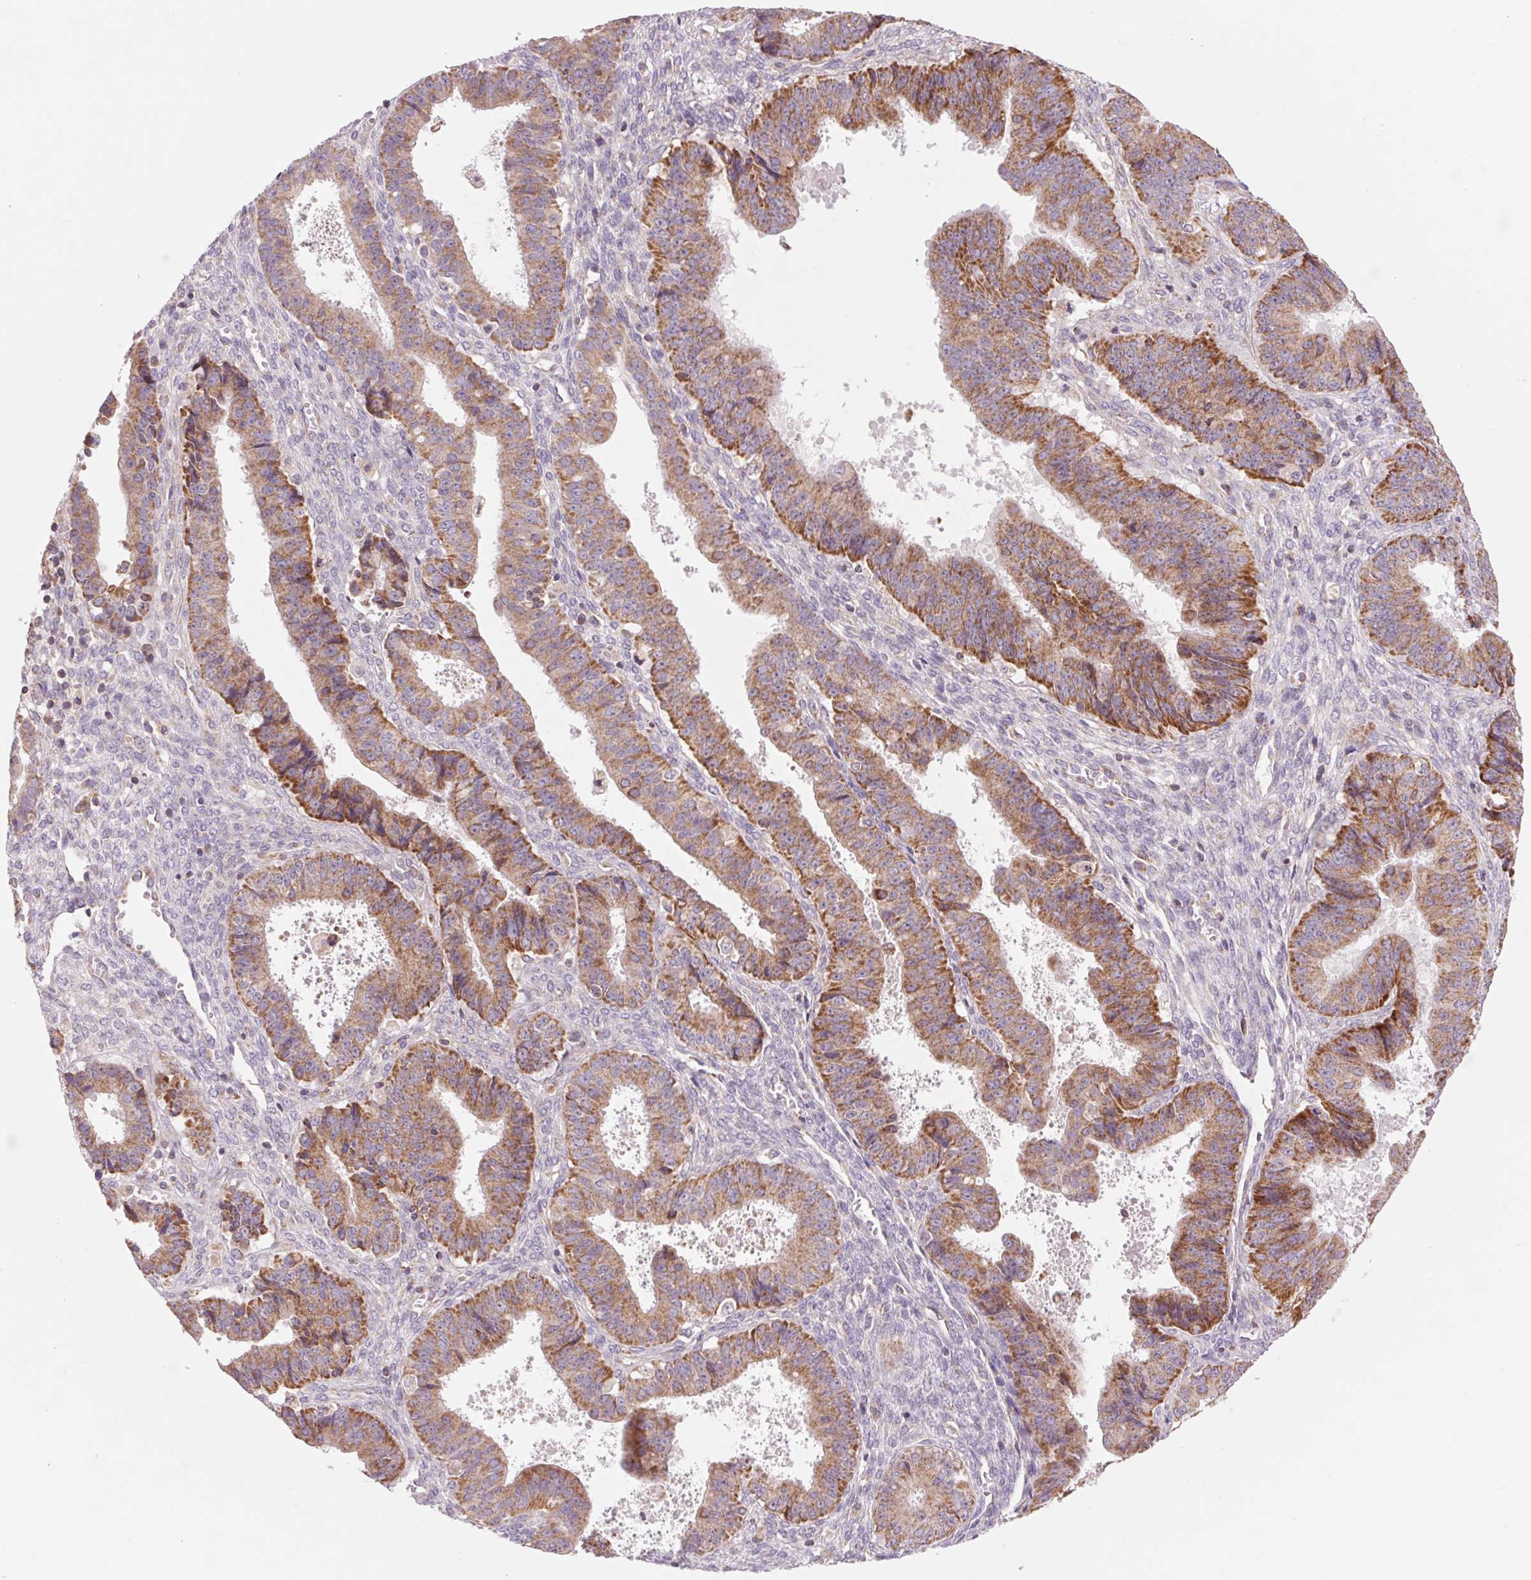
{"staining": {"intensity": "strong", "quantity": "25%-75%", "location": "cytoplasmic/membranous"}, "tissue": "ovarian cancer", "cell_type": "Tumor cells", "image_type": "cancer", "snomed": [{"axis": "morphology", "description": "Carcinoma, endometroid"}, {"axis": "topography", "description": "Ovary"}], "caption": "This is an image of immunohistochemistry (IHC) staining of ovarian endometroid carcinoma, which shows strong positivity in the cytoplasmic/membranous of tumor cells.", "gene": "COX6A1", "patient": {"sex": "female", "age": 42}}